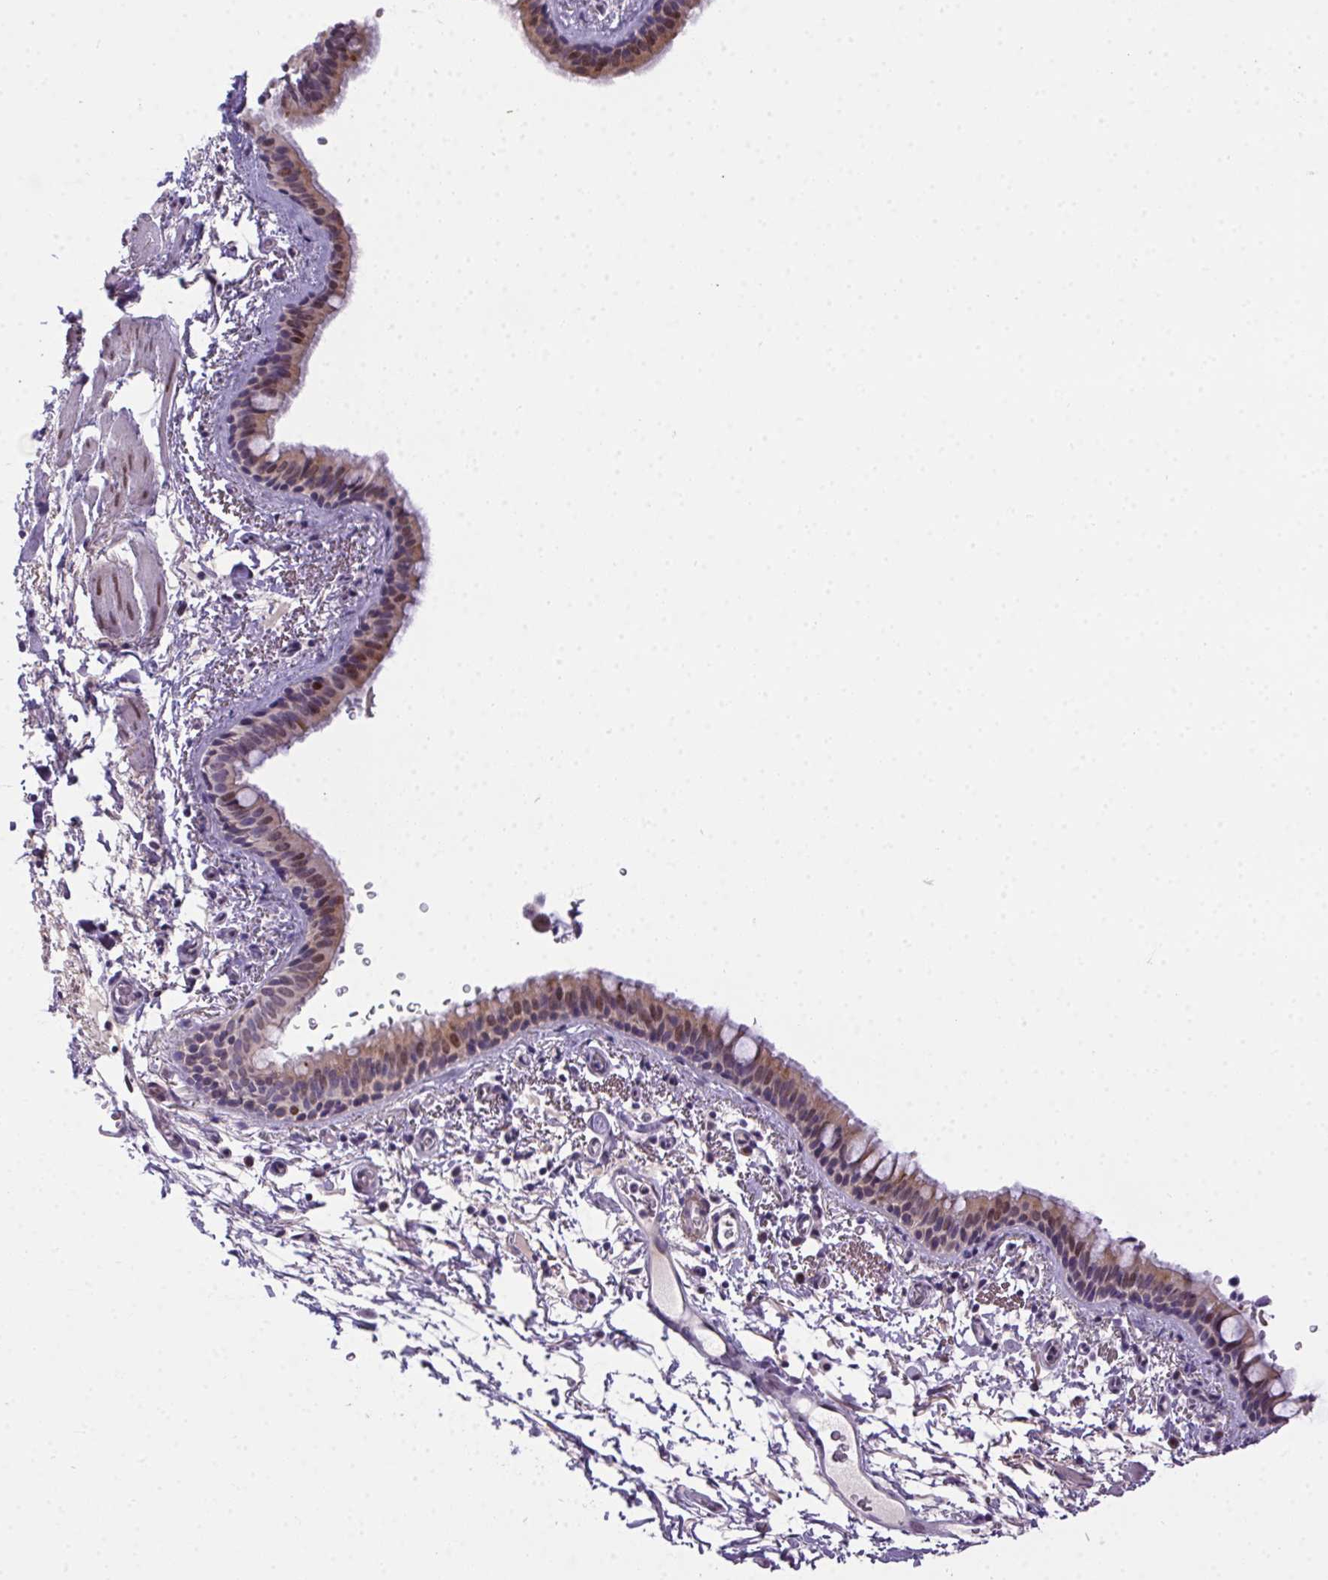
{"staining": {"intensity": "moderate", "quantity": "25%-75%", "location": "cytoplasmic/membranous"}, "tissue": "bronchus", "cell_type": "Respiratory epithelial cells", "image_type": "normal", "snomed": [{"axis": "morphology", "description": "Normal tissue, NOS"}, {"axis": "topography", "description": "Bronchus"}], "caption": "A high-resolution micrograph shows immunohistochemistry staining of unremarkable bronchus, which exhibits moderate cytoplasmic/membranous expression in about 25%-75% of respiratory epithelial cells. The protein of interest is shown in brown color, while the nuclei are stained blue.", "gene": "SP9", "patient": {"sex": "female", "age": 61}}